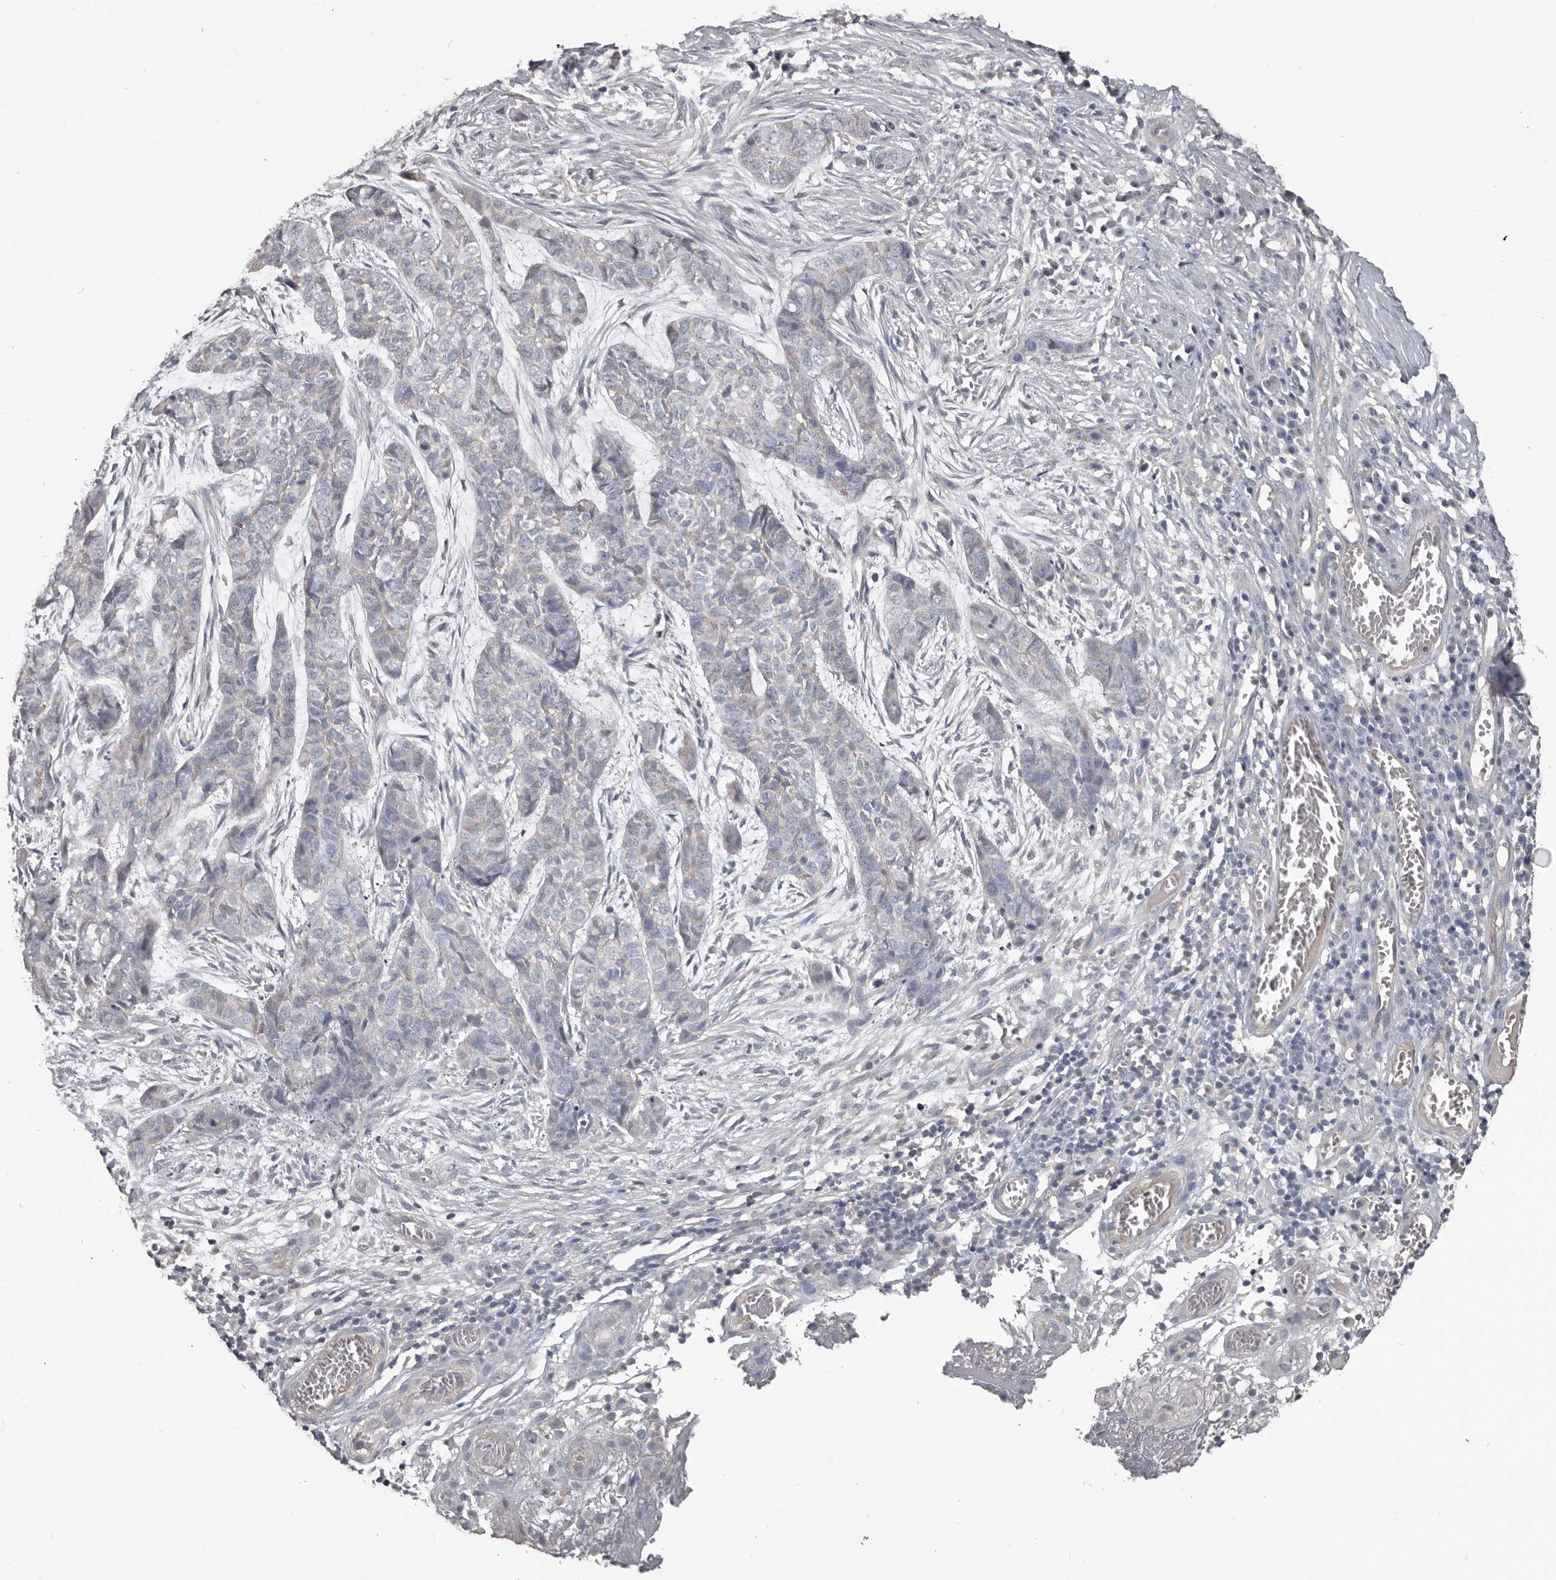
{"staining": {"intensity": "negative", "quantity": "none", "location": "none"}, "tissue": "skin cancer", "cell_type": "Tumor cells", "image_type": "cancer", "snomed": [{"axis": "morphology", "description": "Basal cell carcinoma"}, {"axis": "topography", "description": "Skin"}], "caption": "A high-resolution histopathology image shows immunohistochemistry staining of skin cancer (basal cell carcinoma), which shows no significant positivity in tumor cells. (DAB (3,3'-diaminobenzidine) immunohistochemistry visualized using brightfield microscopy, high magnification).", "gene": "CA6", "patient": {"sex": "female", "age": 64}}